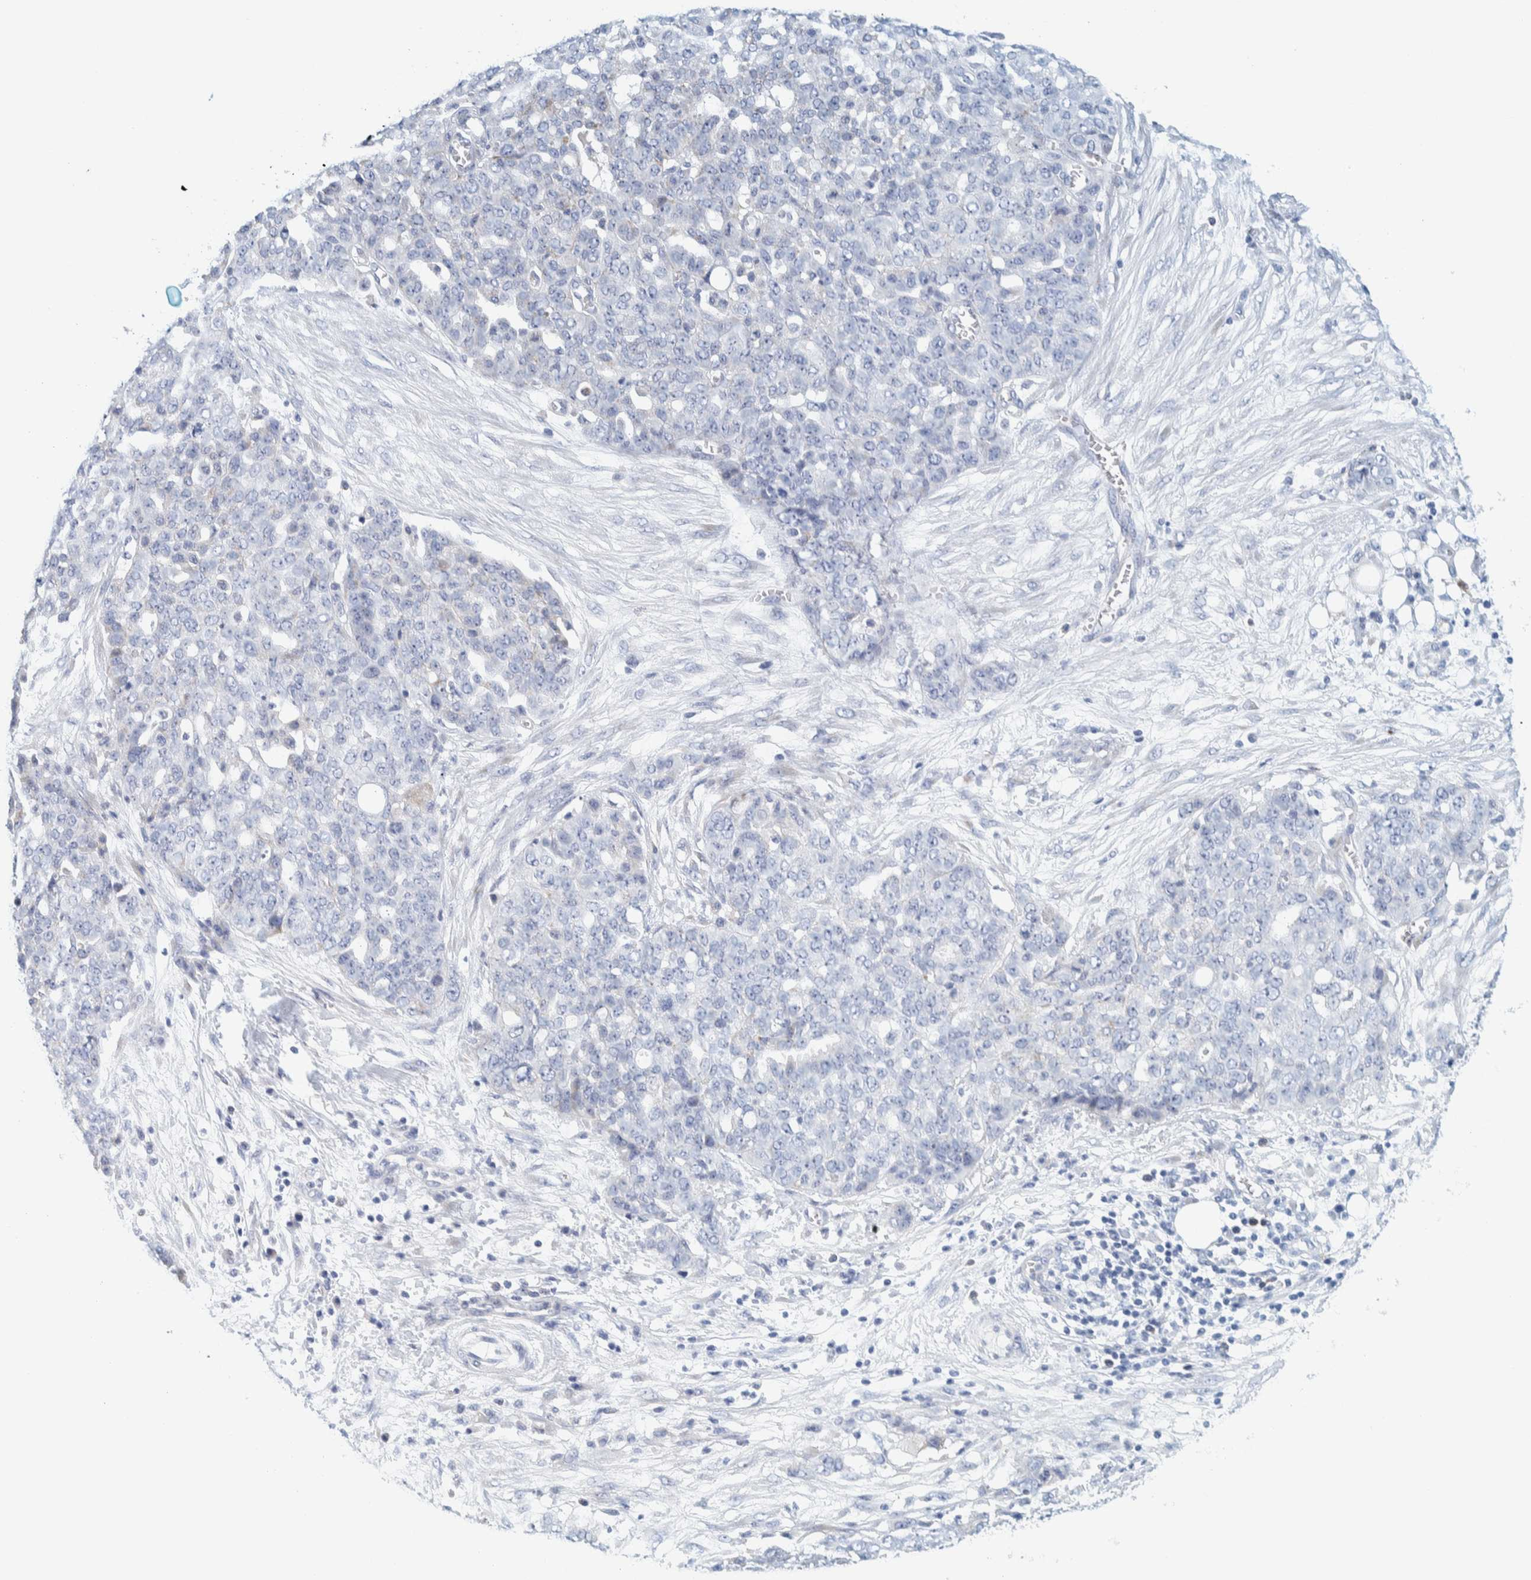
{"staining": {"intensity": "negative", "quantity": "none", "location": "none"}, "tissue": "ovarian cancer", "cell_type": "Tumor cells", "image_type": "cancer", "snomed": [{"axis": "morphology", "description": "Cystadenocarcinoma, serous, NOS"}, {"axis": "topography", "description": "Soft tissue"}, {"axis": "topography", "description": "Ovary"}], "caption": "There is no significant expression in tumor cells of serous cystadenocarcinoma (ovarian). Nuclei are stained in blue.", "gene": "MOG", "patient": {"sex": "female", "age": 57}}